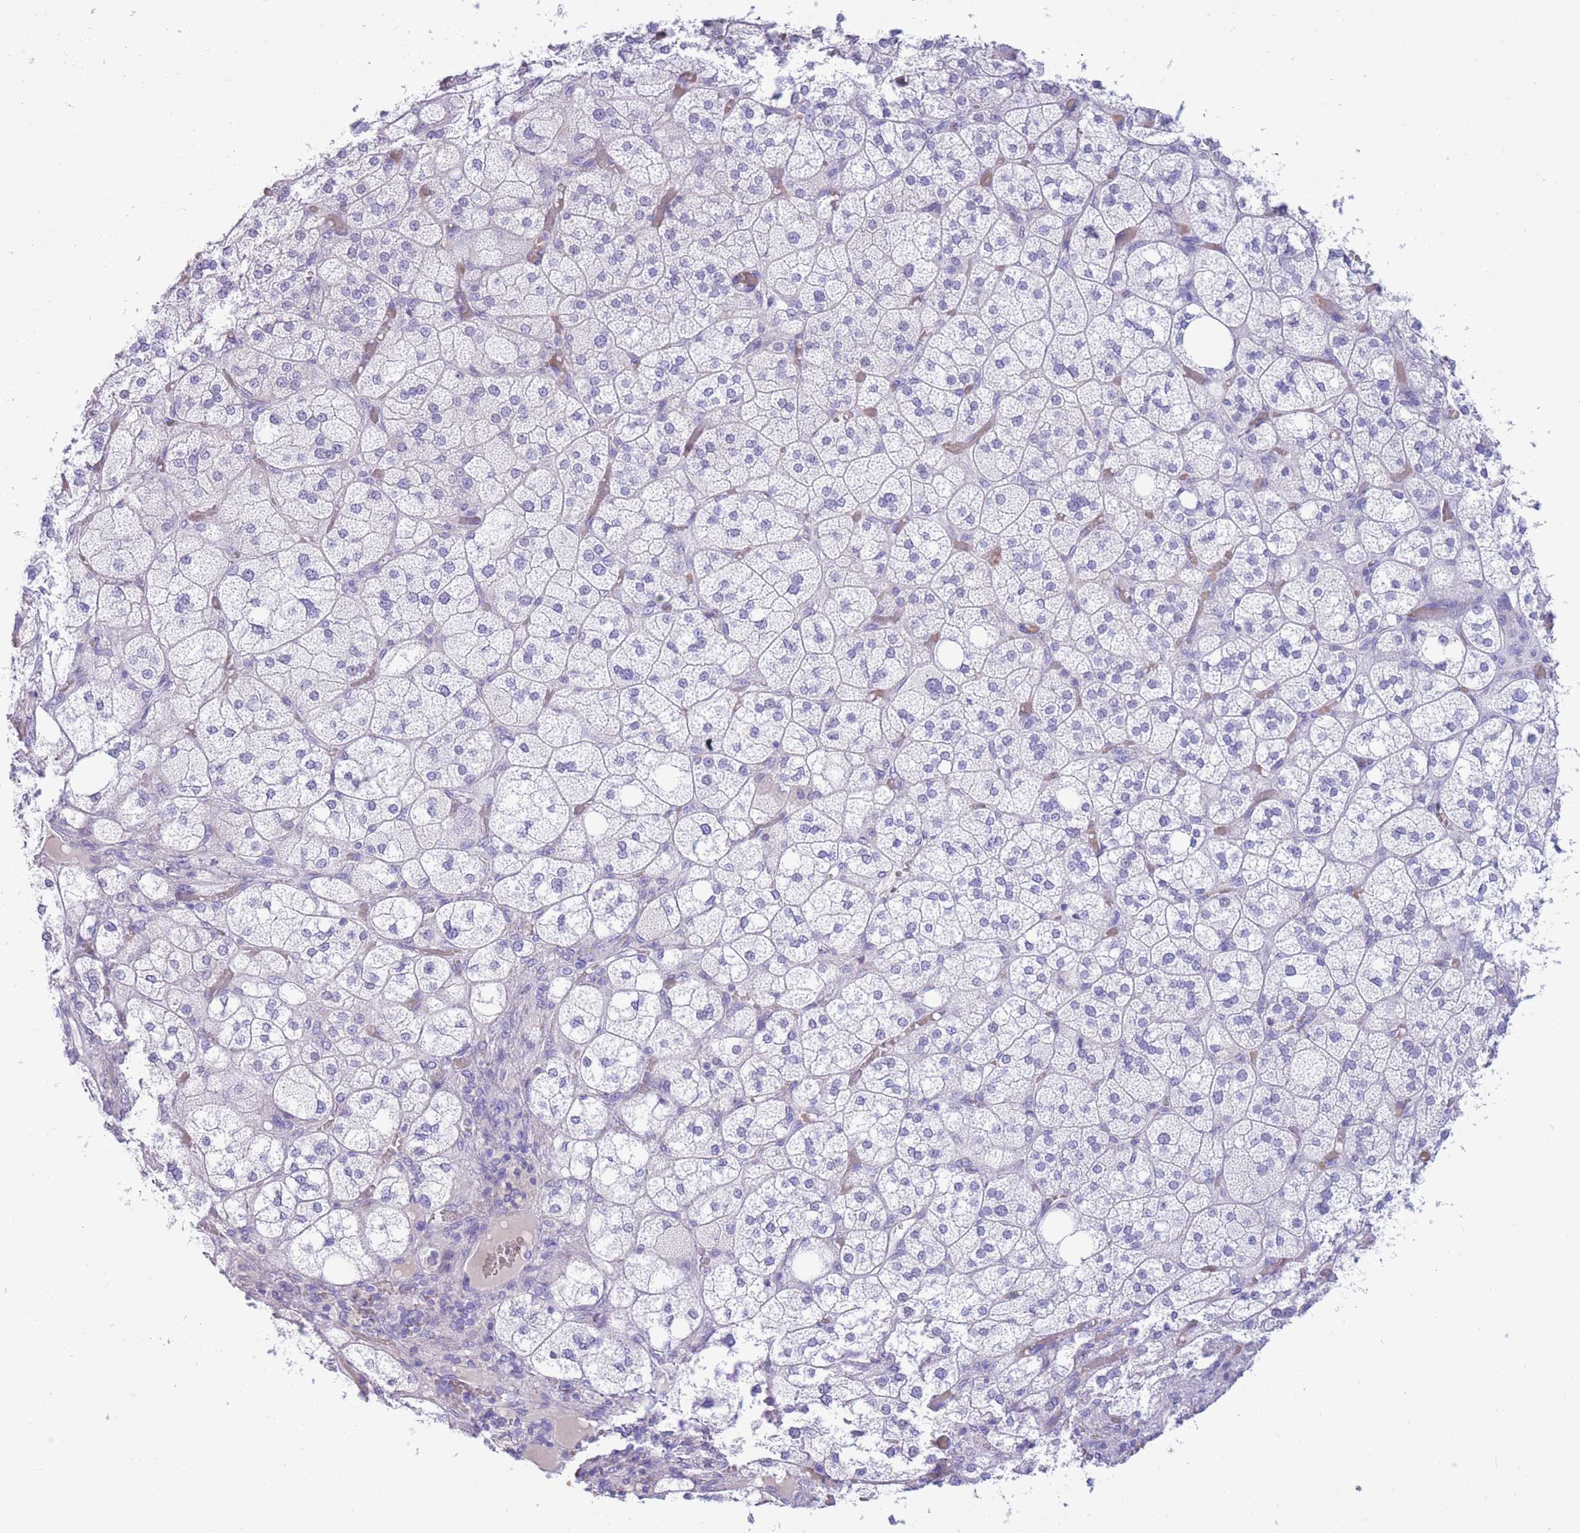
{"staining": {"intensity": "negative", "quantity": "none", "location": "none"}, "tissue": "adrenal gland", "cell_type": "Glandular cells", "image_type": "normal", "snomed": [{"axis": "morphology", "description": "Normal tissue, NOS"}, {"axis": "topography", "description": "Adrenal gland"}], "caption": "The immunohistochemistry micrograph has no significant staining in glandular cells of adrenal gland. Brightfield microscopy of immunohistochemistry (IHC) stained with DAB (brown) and hematoxylin (blue), captured at high magnification.", "gene": "TPSAB1", "patient": {"sex": "male", "age": 61}}